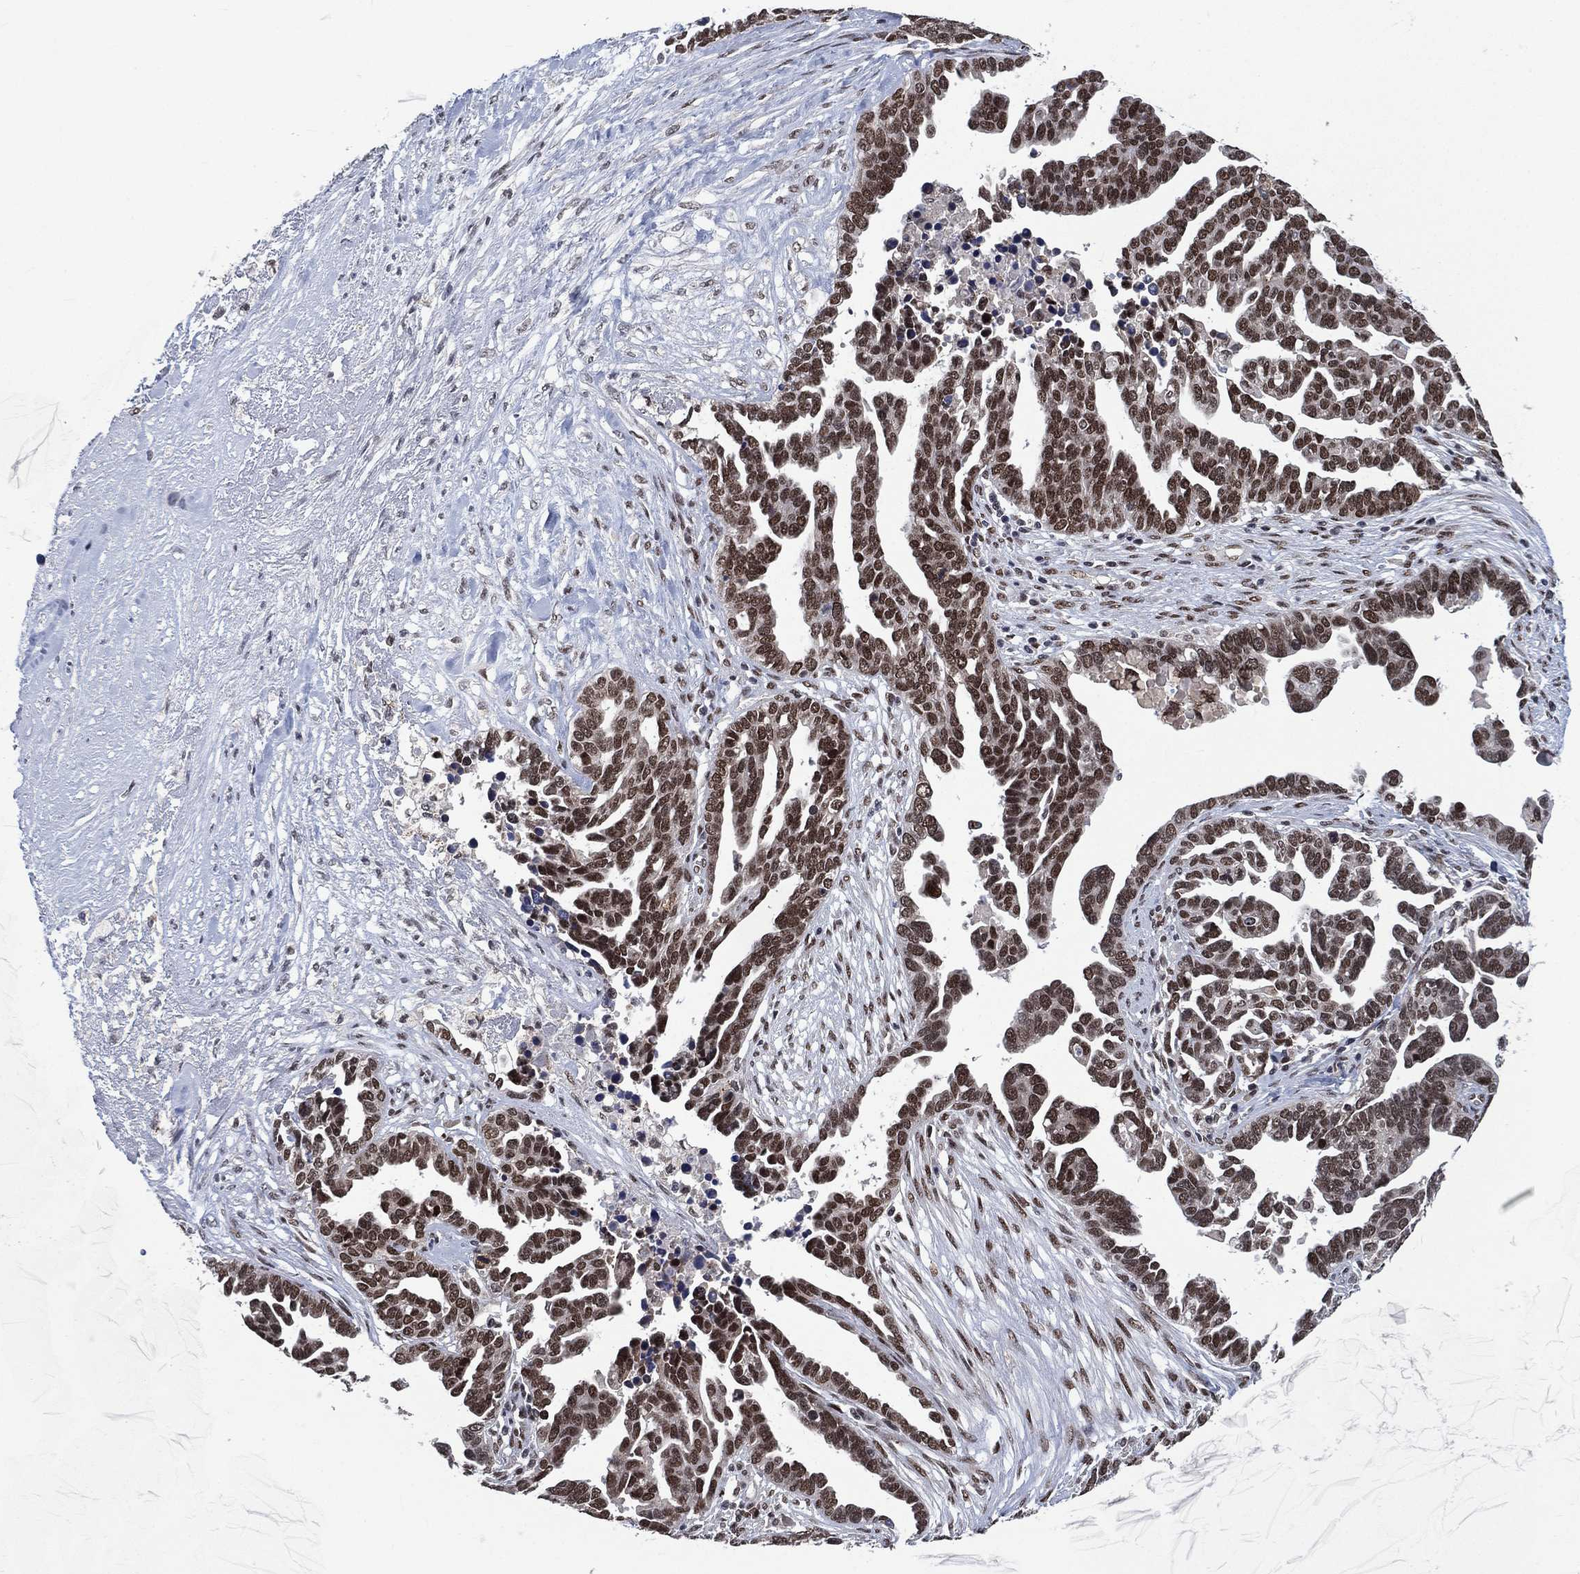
{"staining": {"intensity": "strong", "quantity": ">75%", "location": "nuclear"}, "tissue": "ovarian cancer", "cell_type": "Tumor cells", "image_type": "cancer", "snomed": [{"axis": "morphology", "description": "Cystadenocarcinoma, serous, NOS"}, {"axis": "topography", "description": "Ovary"}], "caption": "A brown stain shows strong nuclear positivity of a protein in serous cystadenocarcinoma (ovarian) tumor cells. The staining was performed using DAB, with brown indicating positive protein expression. Nuclei are stained blue with hematoxylin.", "gene": "YLPM1", "patient": {"sex": "female", "age": 54}}